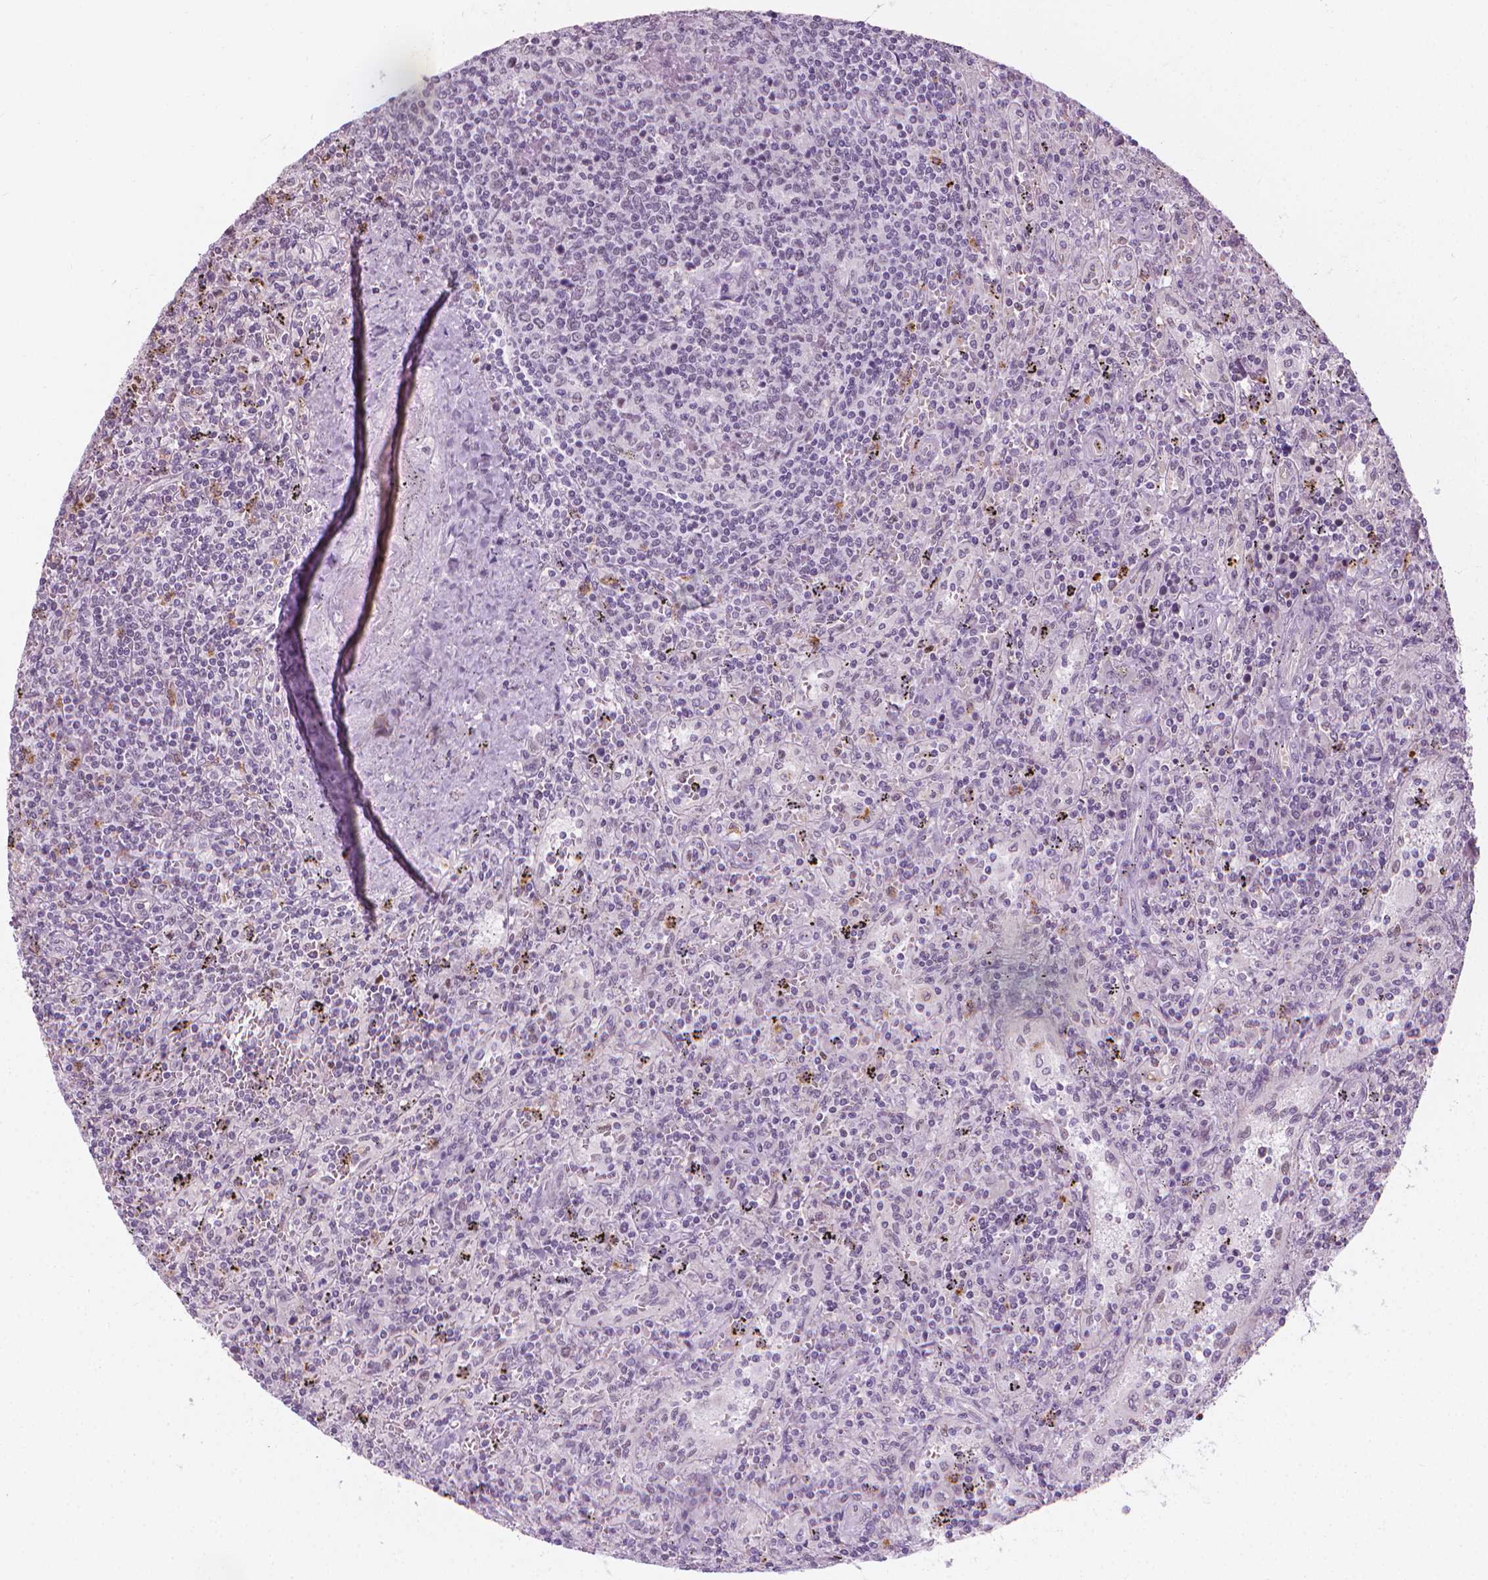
{"staining": {"intensity": "negative", "quantity": "none", "location": "none"}, "tissue": "lymphoma", "cell_type": "Tumor cells", "image_type": "cancer", "snomed": [{"axis": "morphology", "description": "Malignant lymphoma, non-Hodgkin's type, Low grade"}, {"axis": "topography", "description": "Spleen"}], "caption": "The immunohistochemistry (IHC) image has no significant staining in tumor cells of lymphoma tissue.", "gene": "CDKN1C", "patient": {"sex": "male", "age": 62}}